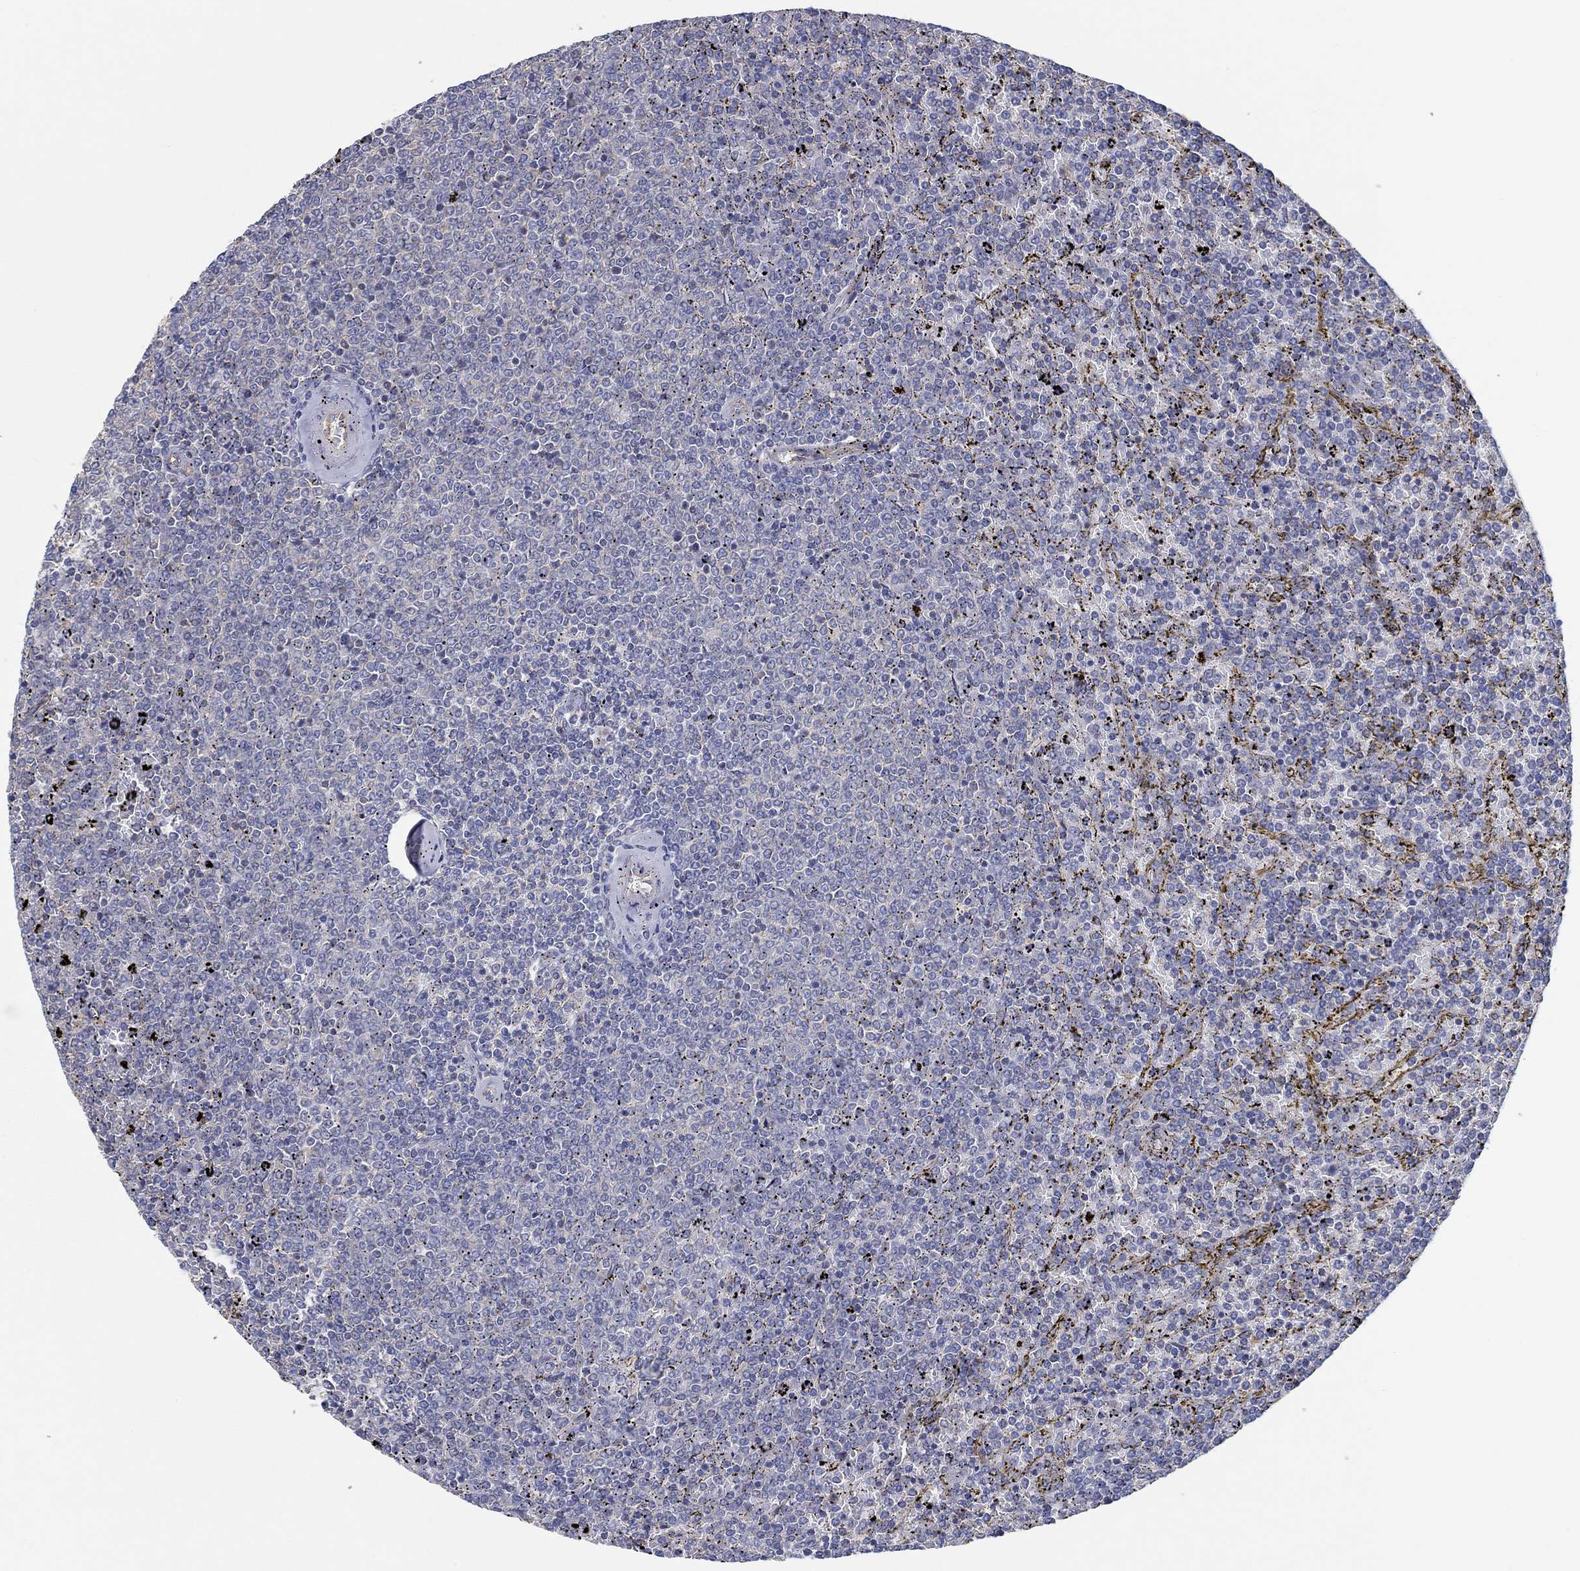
{"staining": {"intensity": "negative", "quantity": "none", "location": "none"}, "tissue": "lymphoma", "cell_type": "Tumor cells", "image_type": "cancer", "snomed": [{"axis": "morphology", "description": "Malignant lymphoma, non-Hodgkin's type, Low grade"}, {"axis": "topography", "description": "Spleen"}], "caption": "A high-resolution micrograph shows immunohistochemistry staining of lymphoma, which demonstrates no significant positivity in tumor cells. The staining is performed using DAB (3,3'-diaminobenzidine) brown chromogen with nuclei counter-stained in using hematoxylin.", "gene": "BBOF1", "patient": {"sex": "female", "age": 77}}